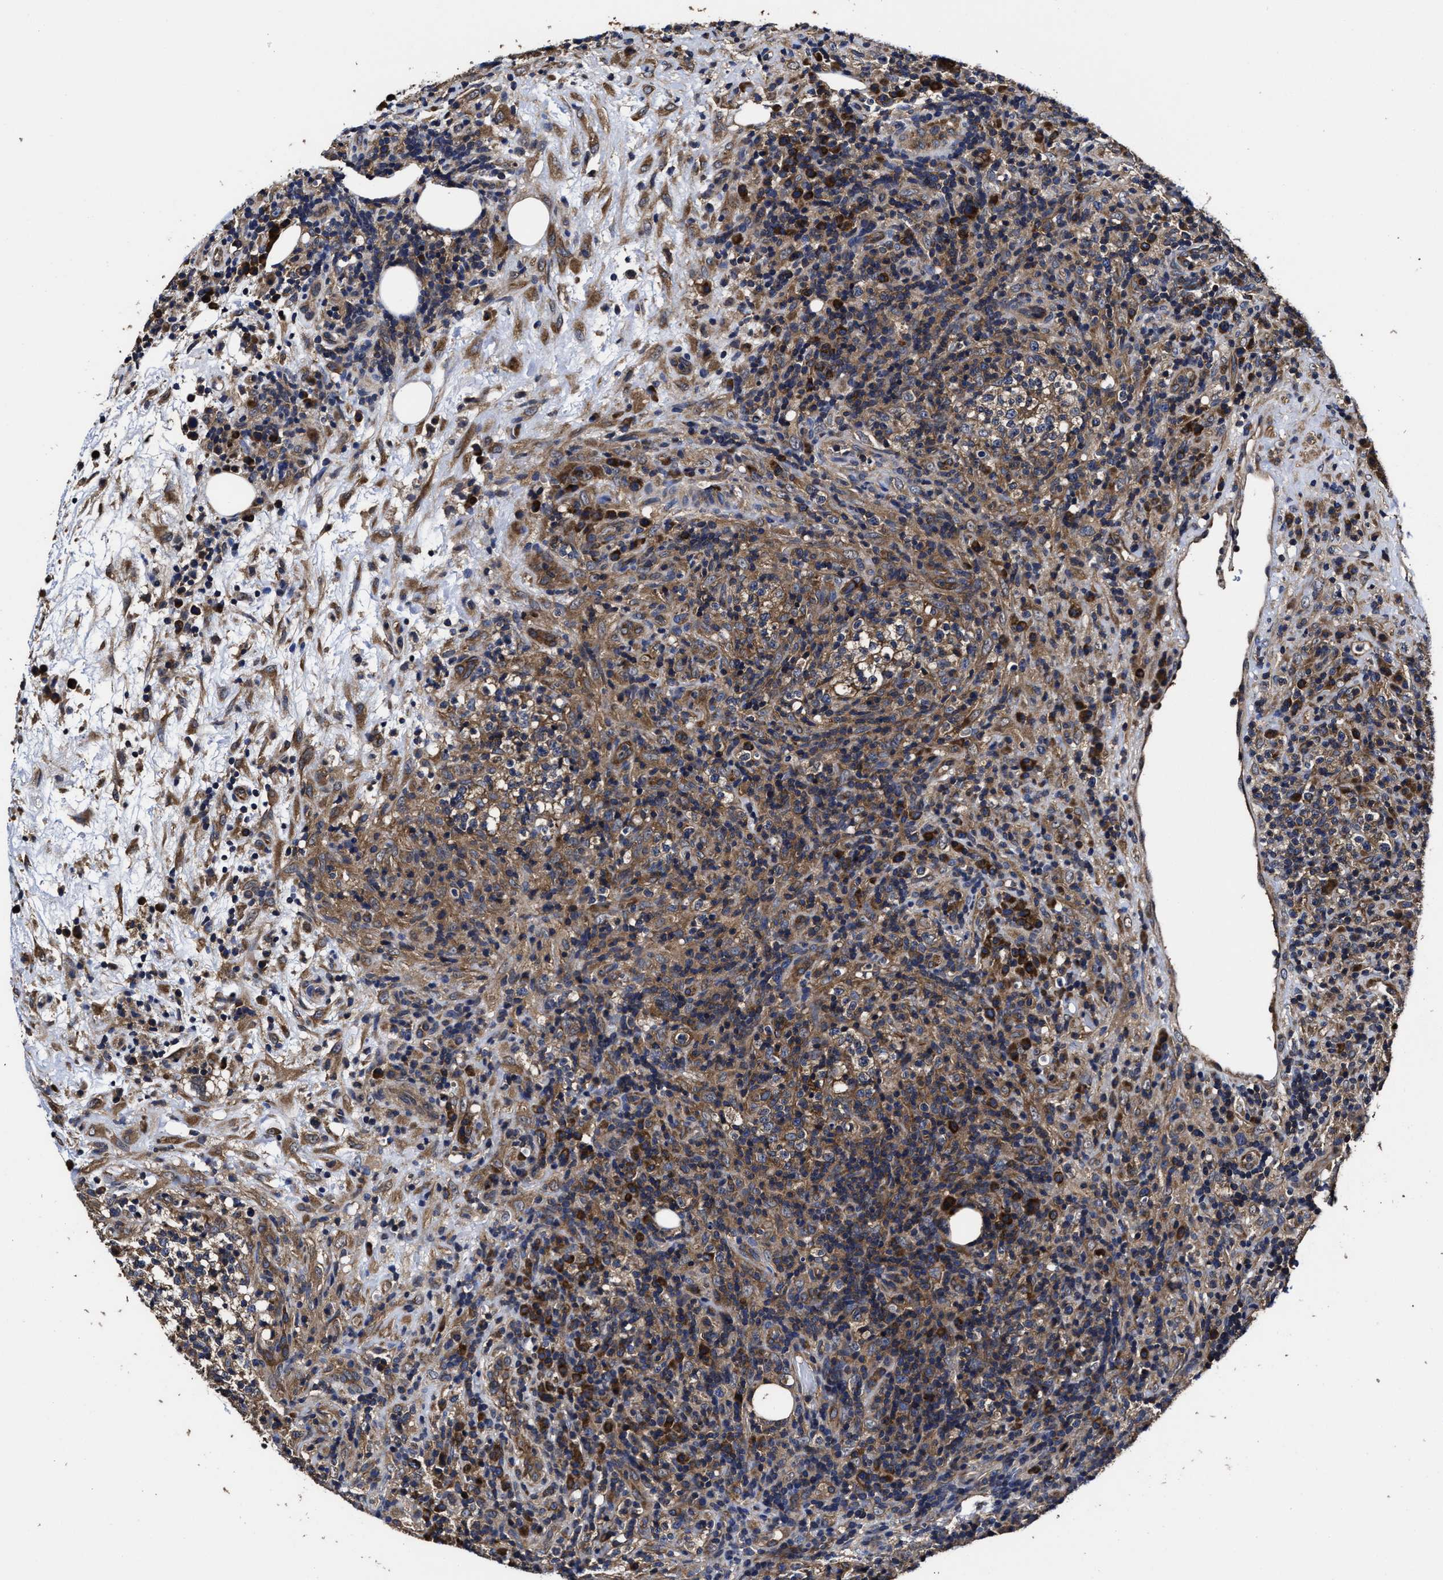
{"staining": {"intensity": "moderate", "quantity": ">75%", "location": "cytoplasmic/membranous"}, "tissue": "lymphoma", "cell_type": "Tumor cells", "image_type": "cancer", "snomed": [{"axis": "morphology", "description": "Malignant lymphoma, non-Hodgkin's type, High grade"}, {"axis": "topography", "description": "Lymph node"}], "caption": "Human lymphoma stained with a protein marker displays moderate staining in tumor cells.", "gene": "AVEN", "patient": {"sex": "female", "age": 76}}